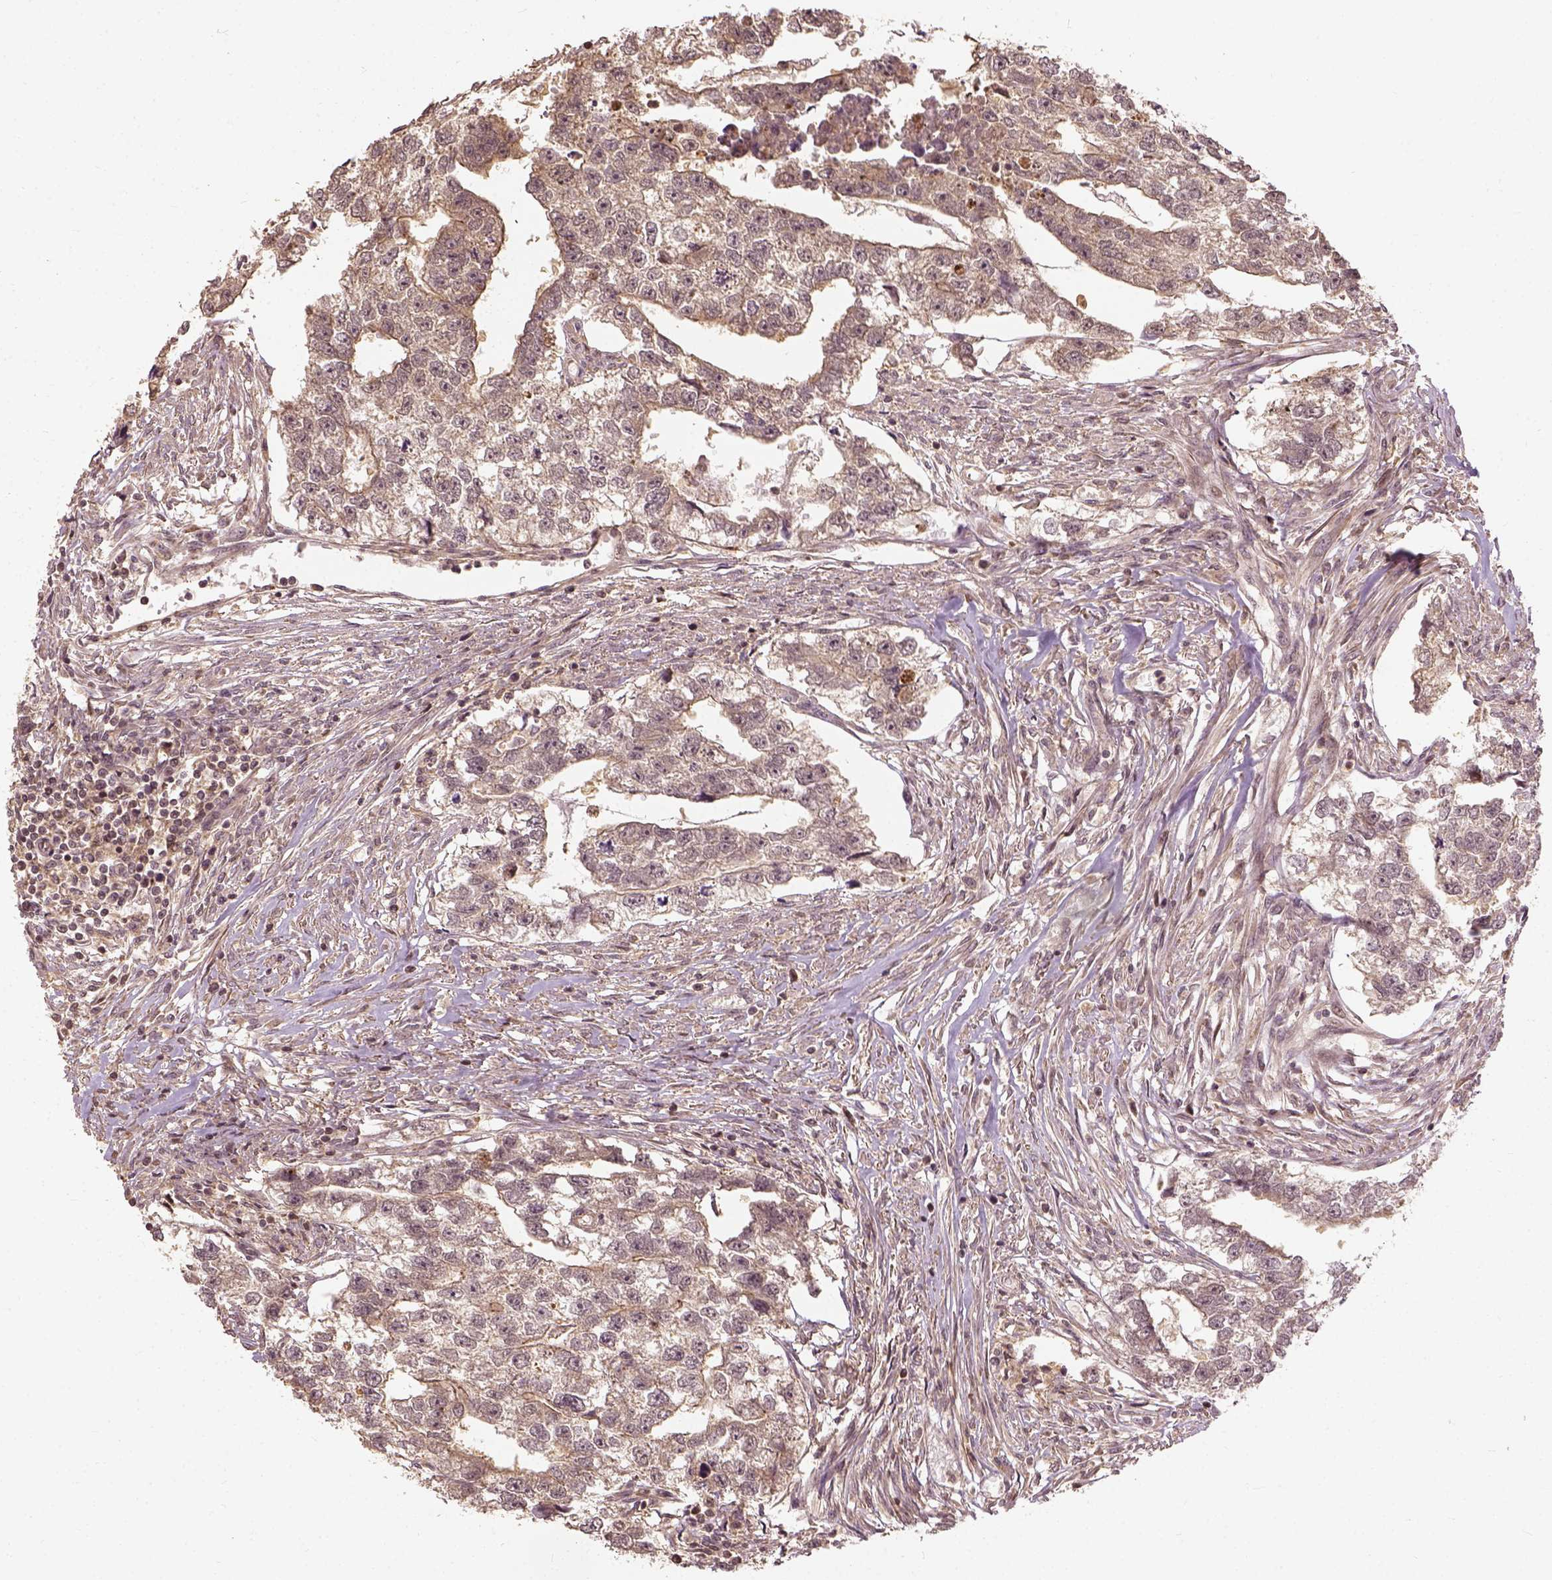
{"staining": {"intensity": "weak", "quantity": "<25%", "location": "cytoplasmic/membranous"}, "tissue": "testis cancer", "cell_type": "Tumor cells", "image_type": "cancer", "snomed": [{"axis": "morphology", "description": "Carcinoma, Embryonal, NOS"}, {"axis": "morphology", "description": "Teratoma, malignant, NOS"}, {"axis": "topography", "description": "Testis"}], "caption": "A histopathology image of human testis cancer is negative for staining in tumor cells.", "gene": "VEGFA", "patient": {"sex": "male", "age": 44}}